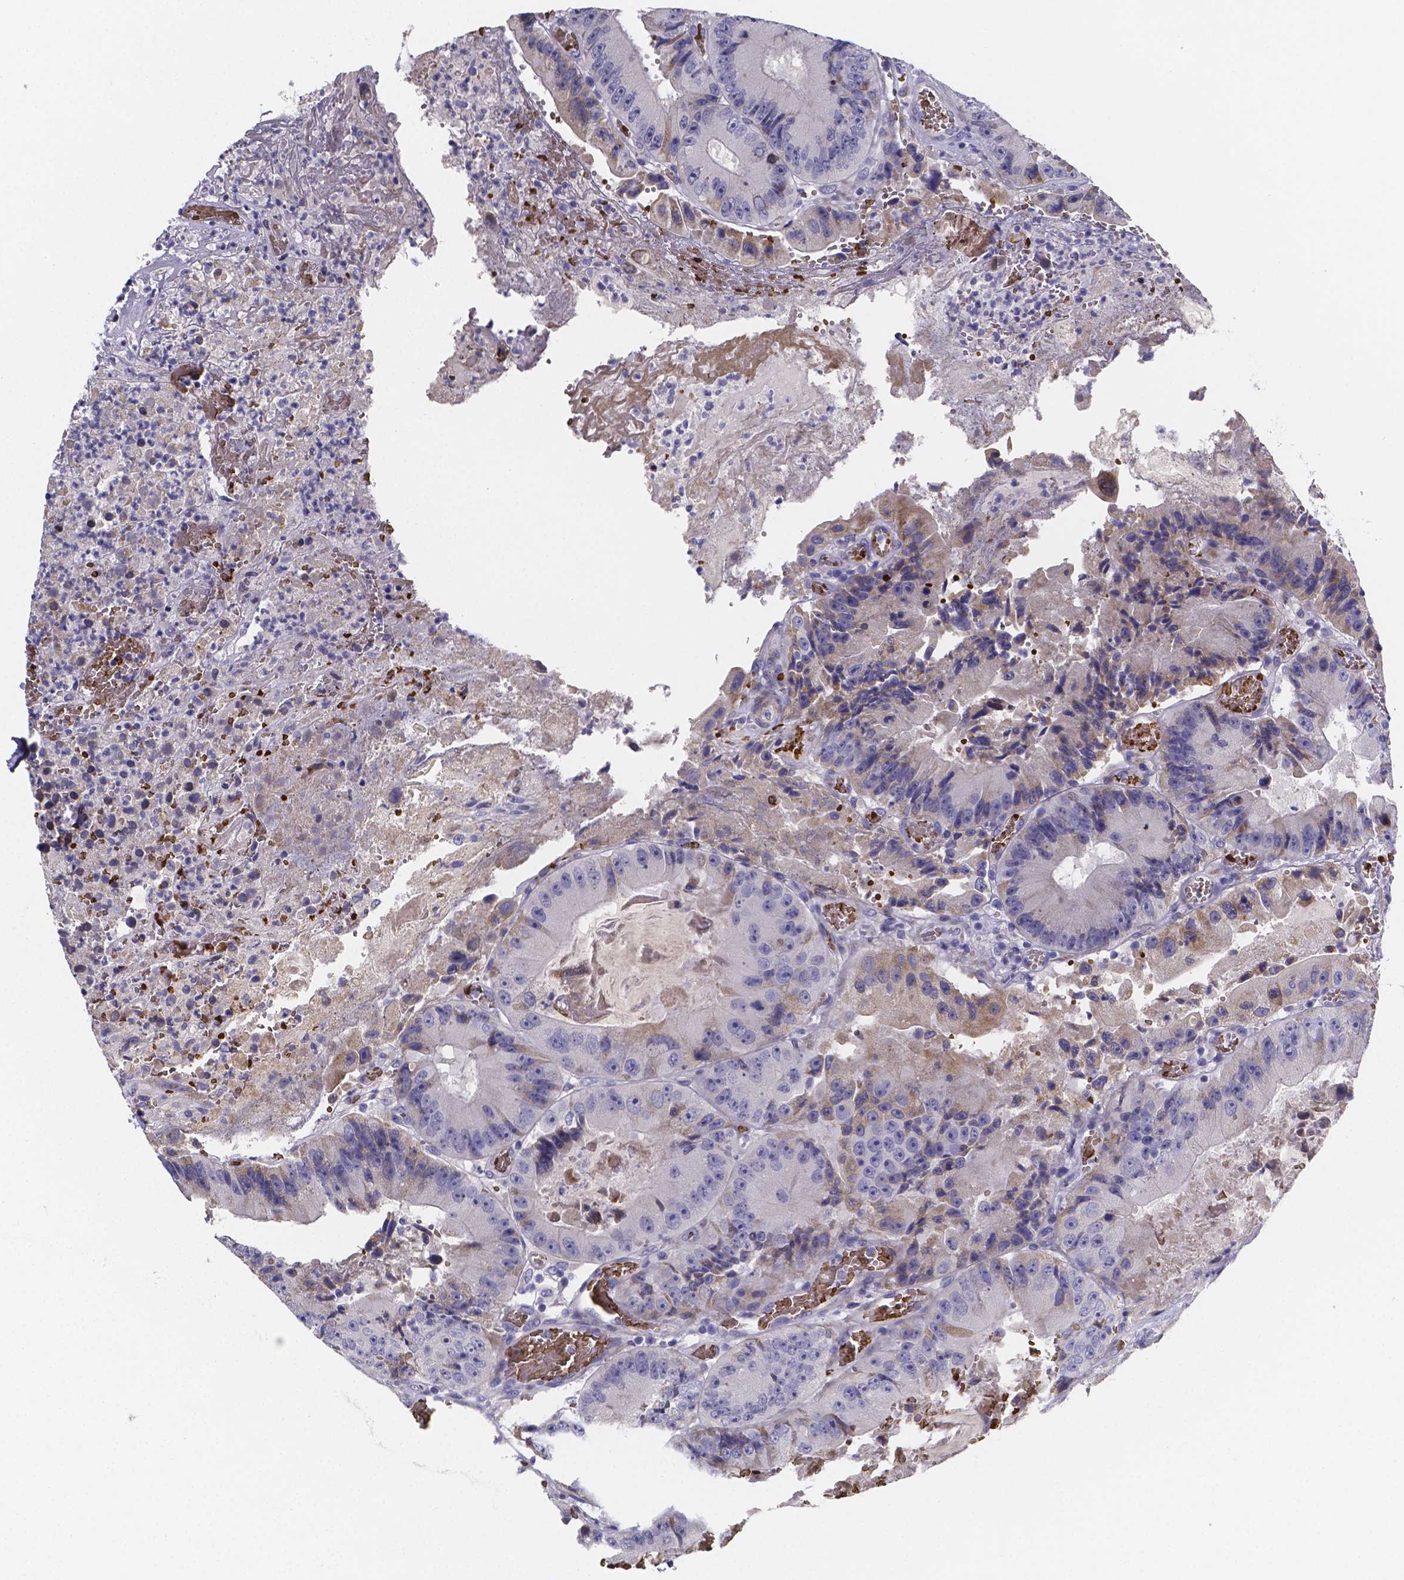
{"staining": {"intensity": "negative", "quantity": "none", "location": "none"}, "tissue": "colorectal cancer", "cell_type": "Tumor cells", "image_type": "cancer", "snomed": [{"axis": "morphology", "description": "Adenocarcinoma, NOS"}, {"axis": "topography", "description": "Colon"}], "caption": "Colorectal cancer stained for a protein using IHC shows no positivity tumor cells.", "gene": "GABRA3", "patient": {"sex": "female", "age": 86}}